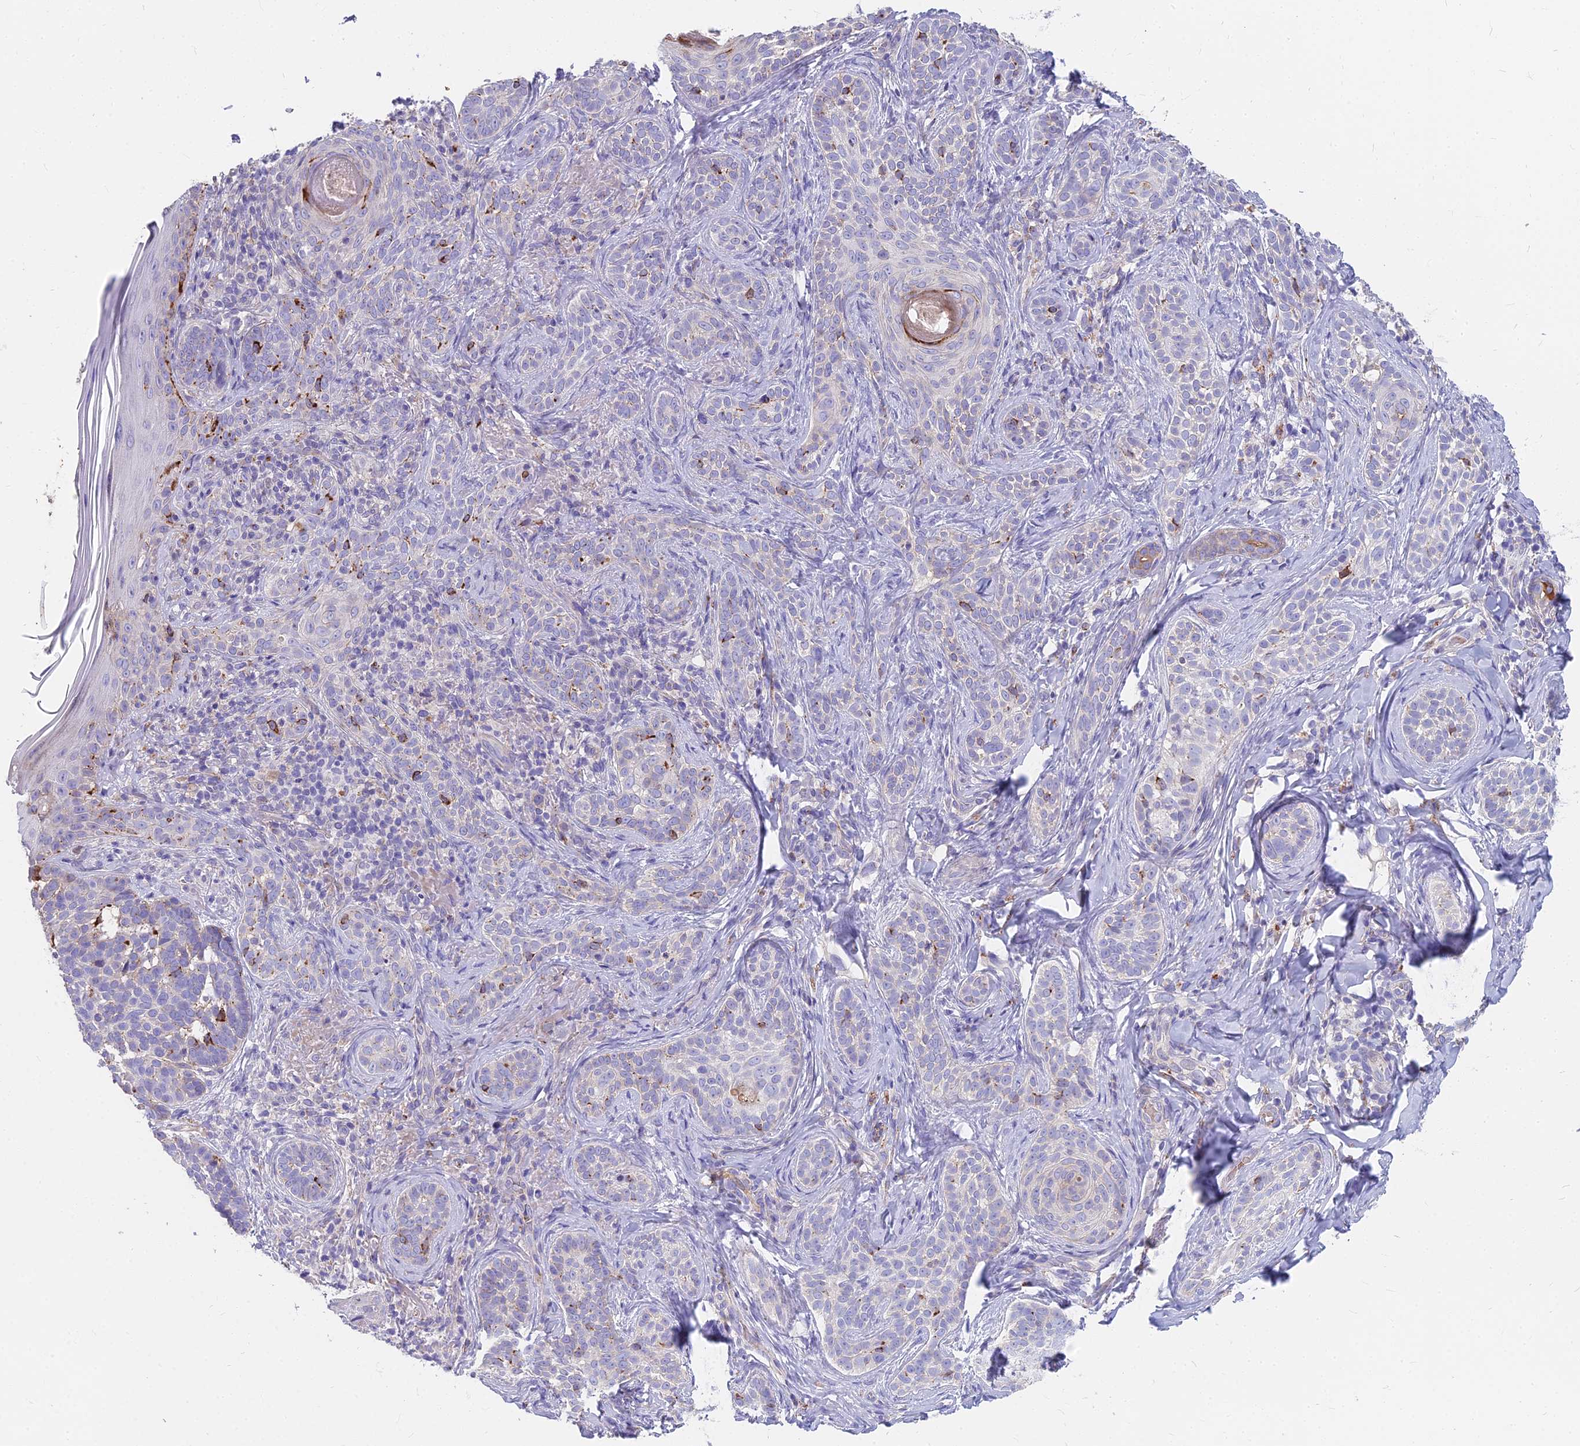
{"staining": {"intensity": "negative", "quantity": "none", "location": "none"}, "tissue": "skin cancer", "cell_type": "Tumor cells", "image_type": "cancer", "snomed": [{"axis": "morphology", "description": "Basal cell carcinoma"}, {"axis": "topography", "description": "Skin"}], "caption": "The immunohistochemistry (IHC) micrograph has no significant positivity in tumor cells of skin basal cell carcinoma tissue.", "gene": "FRMPD1", "patient": {"sex": "male", "age": 71}}